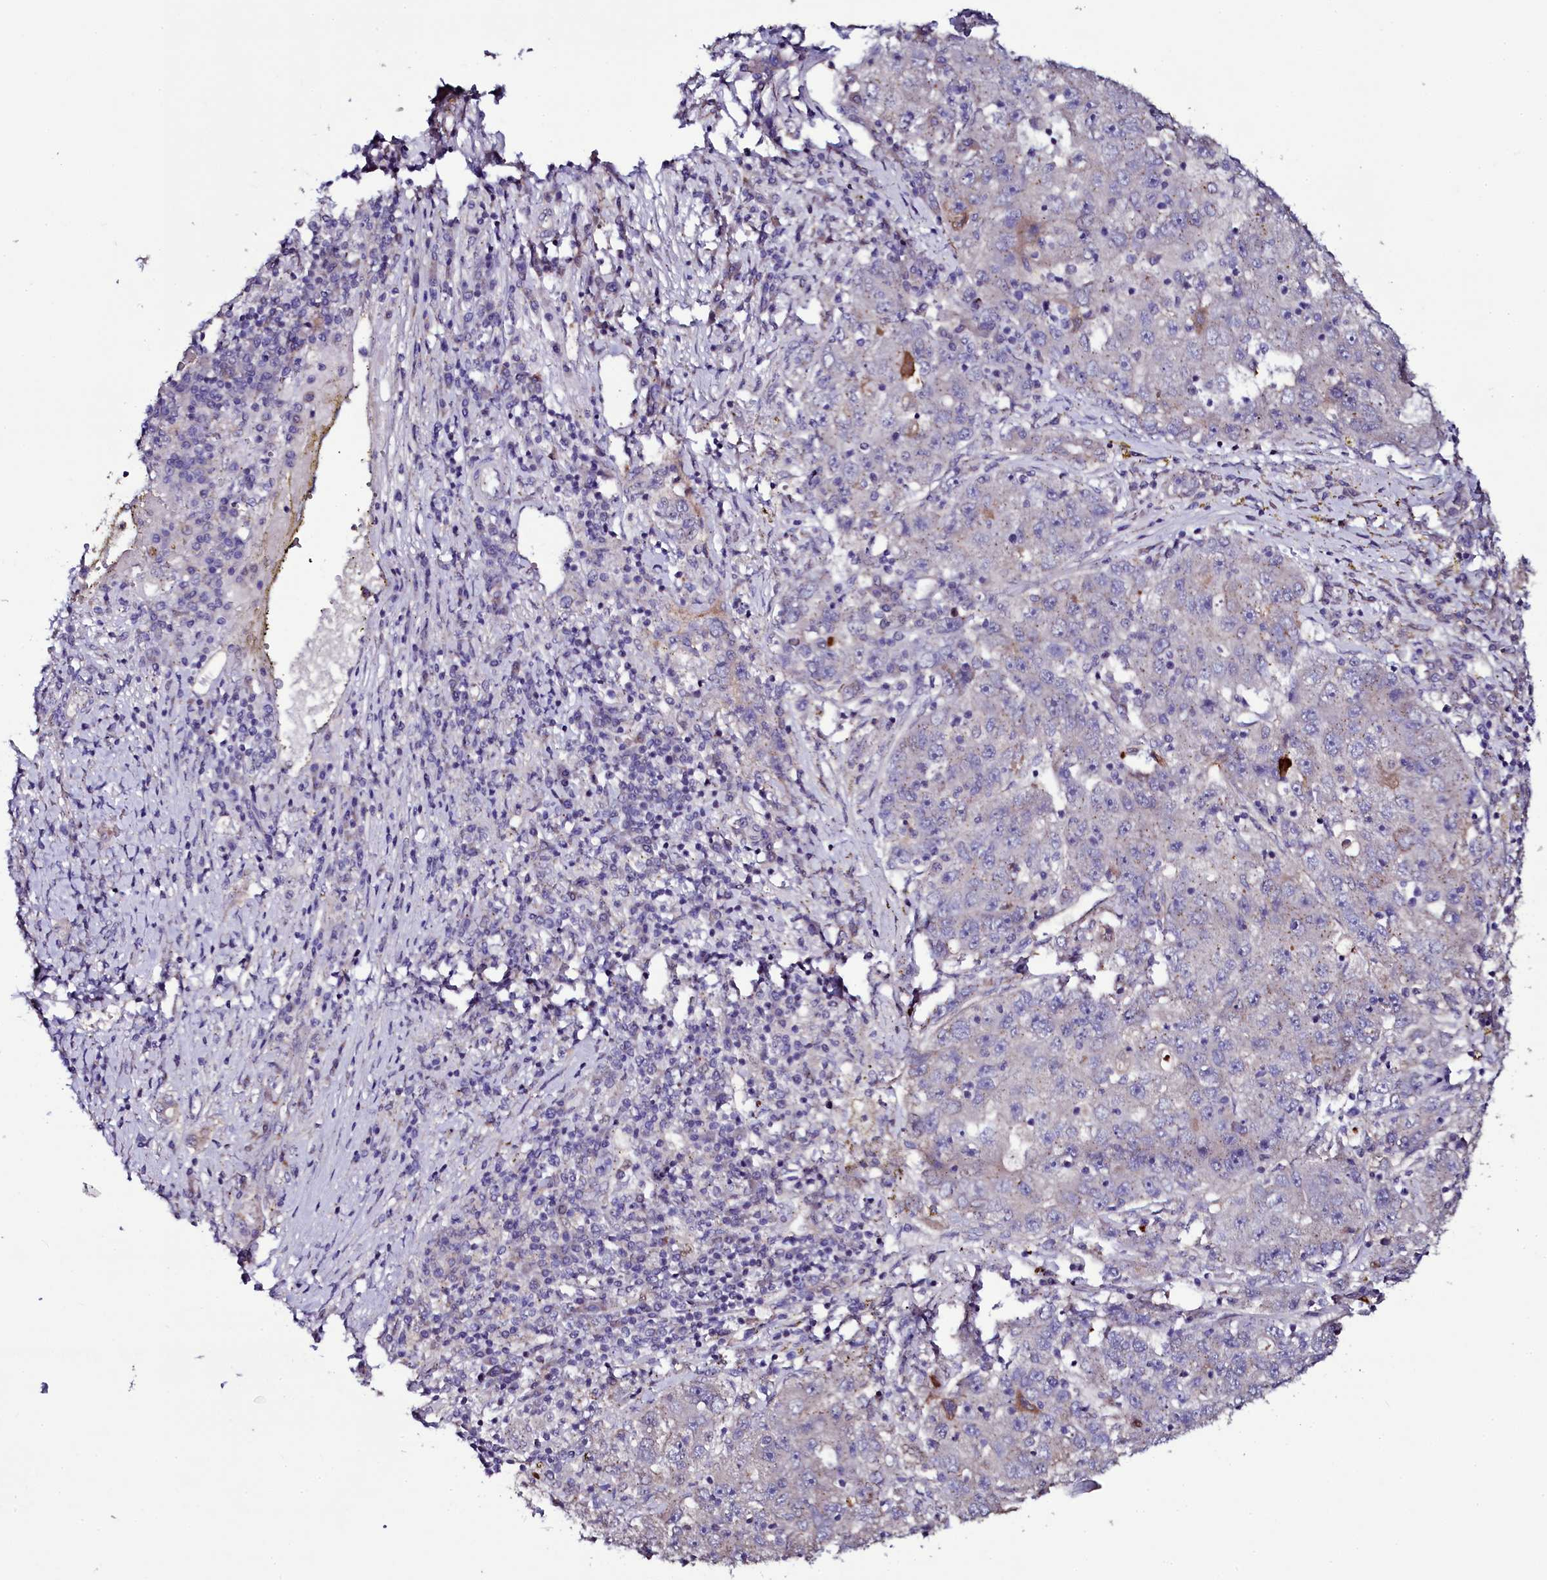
{"staining": {"intensity": "negative", "quantity": "none", "location": "none"}, "tissue": "liver cancer", "cell_type": "Tumor cells", "image_type": "cancer", "snomed": [{"axis": "morphology", "description": "Carcinoma, Hepatocellular, NOS"}, {"axis": "topography", "description": "Liver"}], "caption": "IHC micrograph of human liver cancer (hepatocellular carcinoma) stained for a protein (brown), which displays no staining in tumor cells. (Brightfield microscopy of DAB (3,3'-diaminobenzidine) immunohistochemistry (IHC) at high magnification).", "gene": "USPL1", "patient": {"sex": "male", "age": 49}}